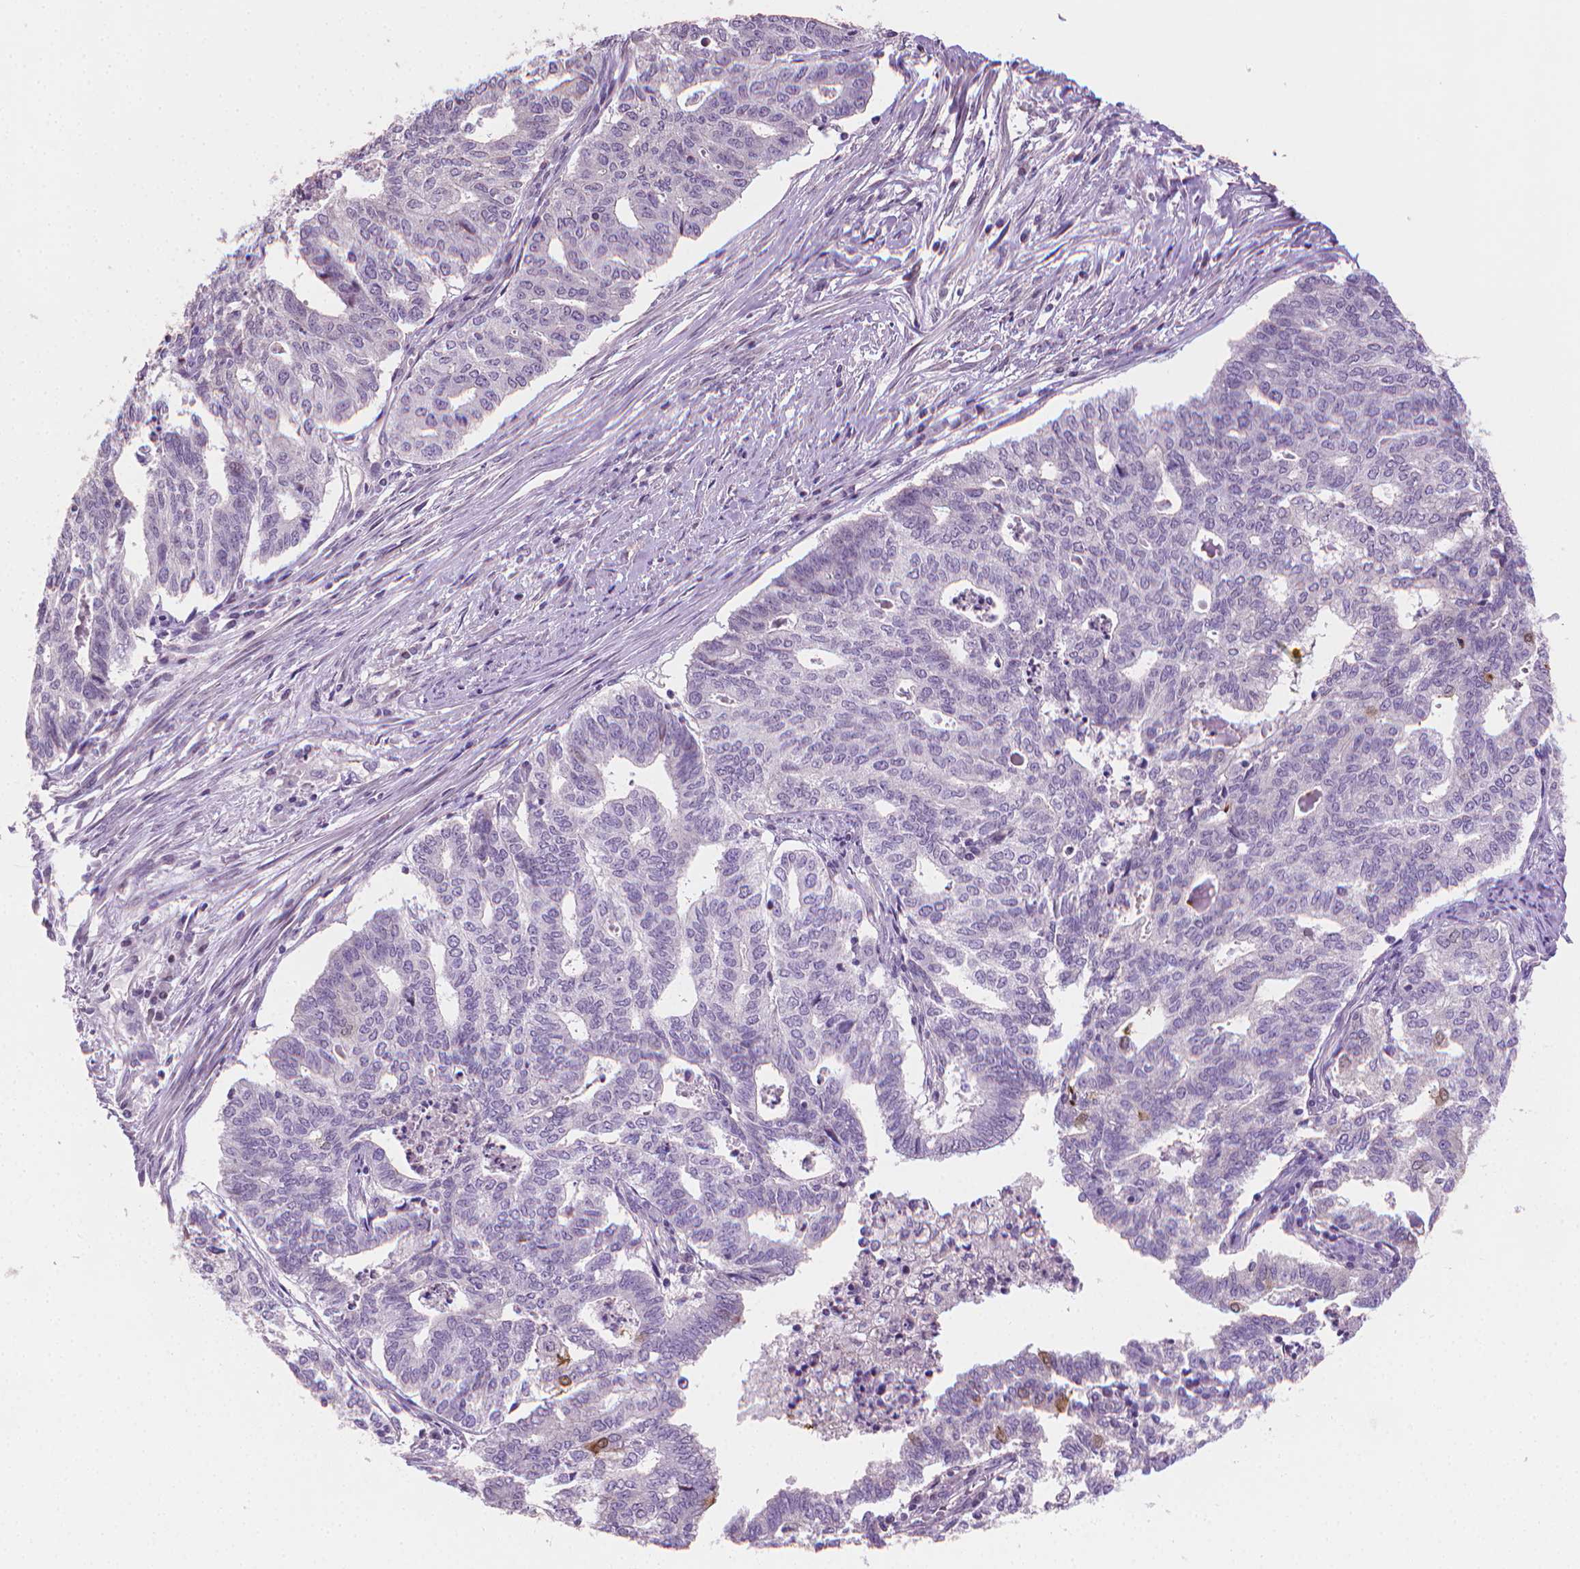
{"staining": {"intensity": "negative", "quantity": "none", "location": "none"}, "tissue": "endometrial cancer", "cell_type": "Tumor cells", "image_type": "cancer", "snomed": [{"axis": "morphology", "description": "Adenocarcinoma, NOS"}, {"axis": "topography", "description": "Endometrium"}], "caption": "This photomicrograph is of endometrial adenocarcinoma stained with IHC to label a protein in brown with the nuclei are counter-stained blue. There is no positivity in tumor cells.", "gene": "CLXN", "patient": {"sex": "female", "age": 79}}